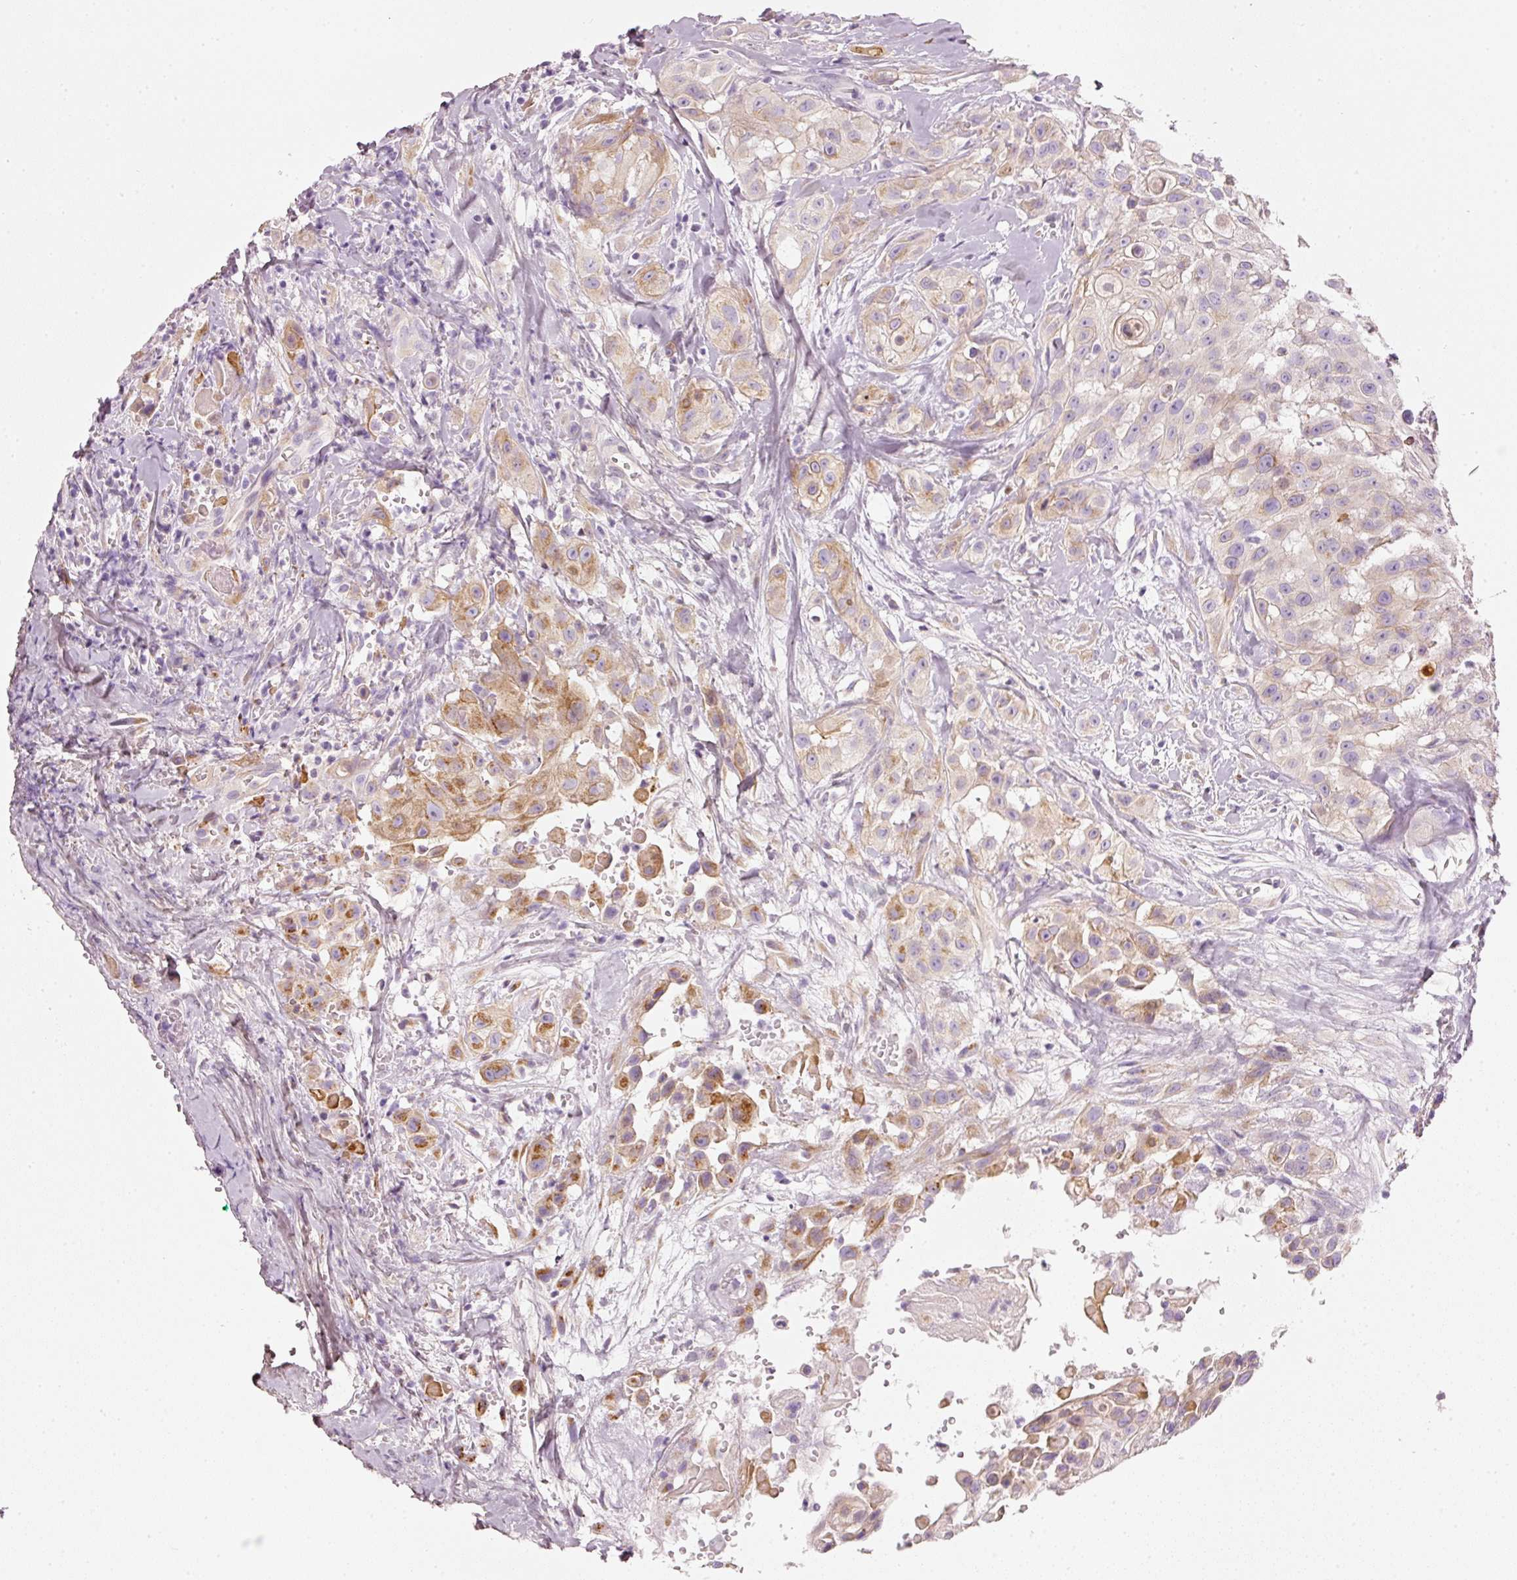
{"staining": {"intensity": "moderate", "quantity": "25%-75%", "location": "cytoplasmic/membranous"}, "tissue": "head and neck cancer", "cell_type": "Tumor cells", "image_type": "cancer", "snomed": [{"axis": "morphology", "description": "Squamous cell carcinoma, NOS"}, {"axis": "topography", "description": "Head-Neck"}], "caption": "Immunohistochemical staining of head and neck squamous cell carcinoma displays medium levels of moderate cytoplasmic/membranous protein positivity in approximately 25%-75% of tumor cells.", "gene": "PDXDC1", "patient": {"sex": "male", "age": 83}}